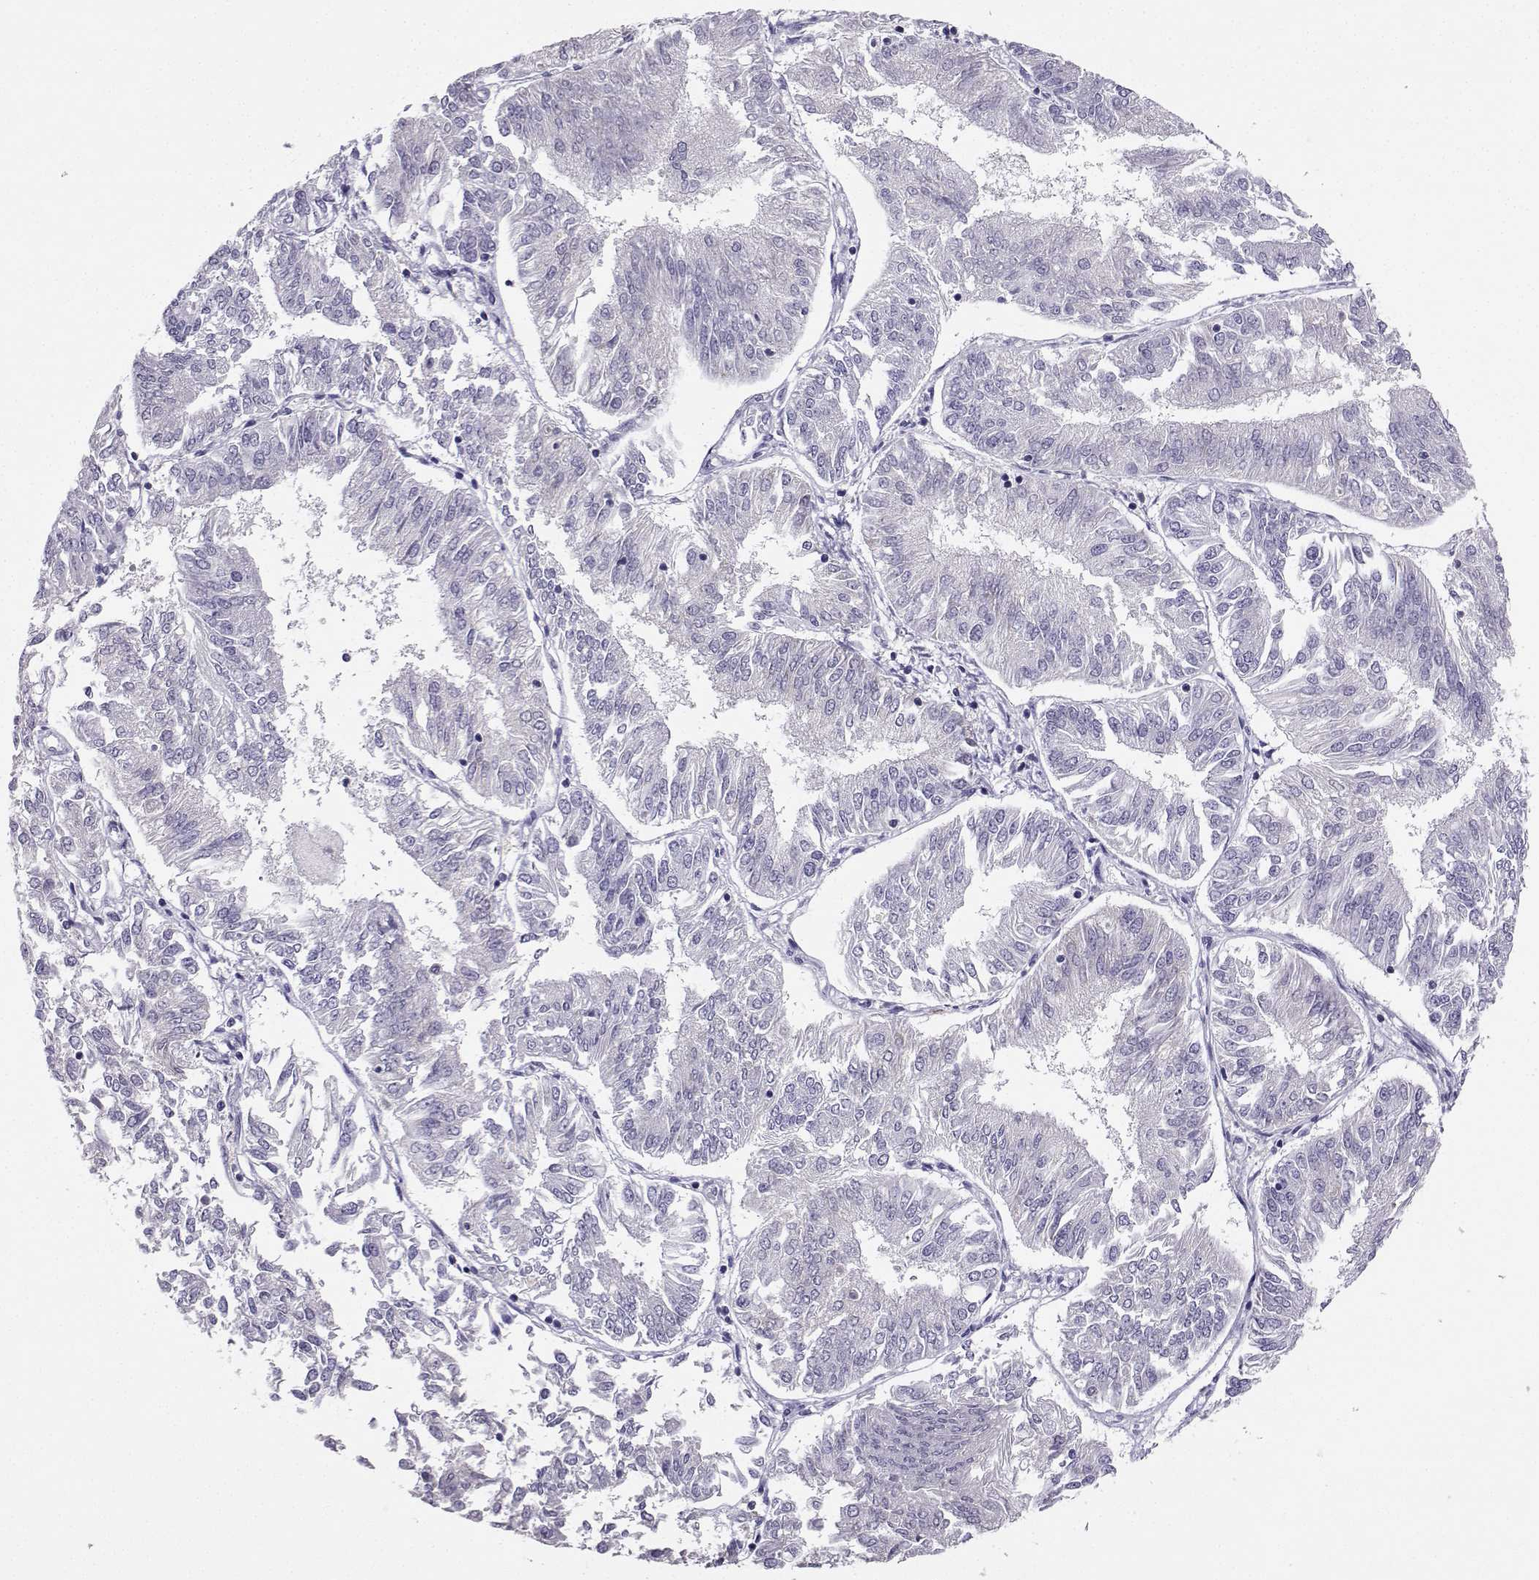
{"staining": {"intensity": "negative", "quantity": "none", "location": "none"}, "tissue": "endometrial cancer", "cell_type": "Tumor cells", "image_type": "cancer", "snomed": [{"axis": "morphology", "description": "Adenocarcinoma, NOS"}, {"axis": "topography", "description": "Endometrium"}], "caption": "Immunohistochemistry of human endometrial cancer (adenocarcinoma) displays no staining in tumor cells.", "gene": "TBR1", "patient": {"sex": "female", "age": 58}}